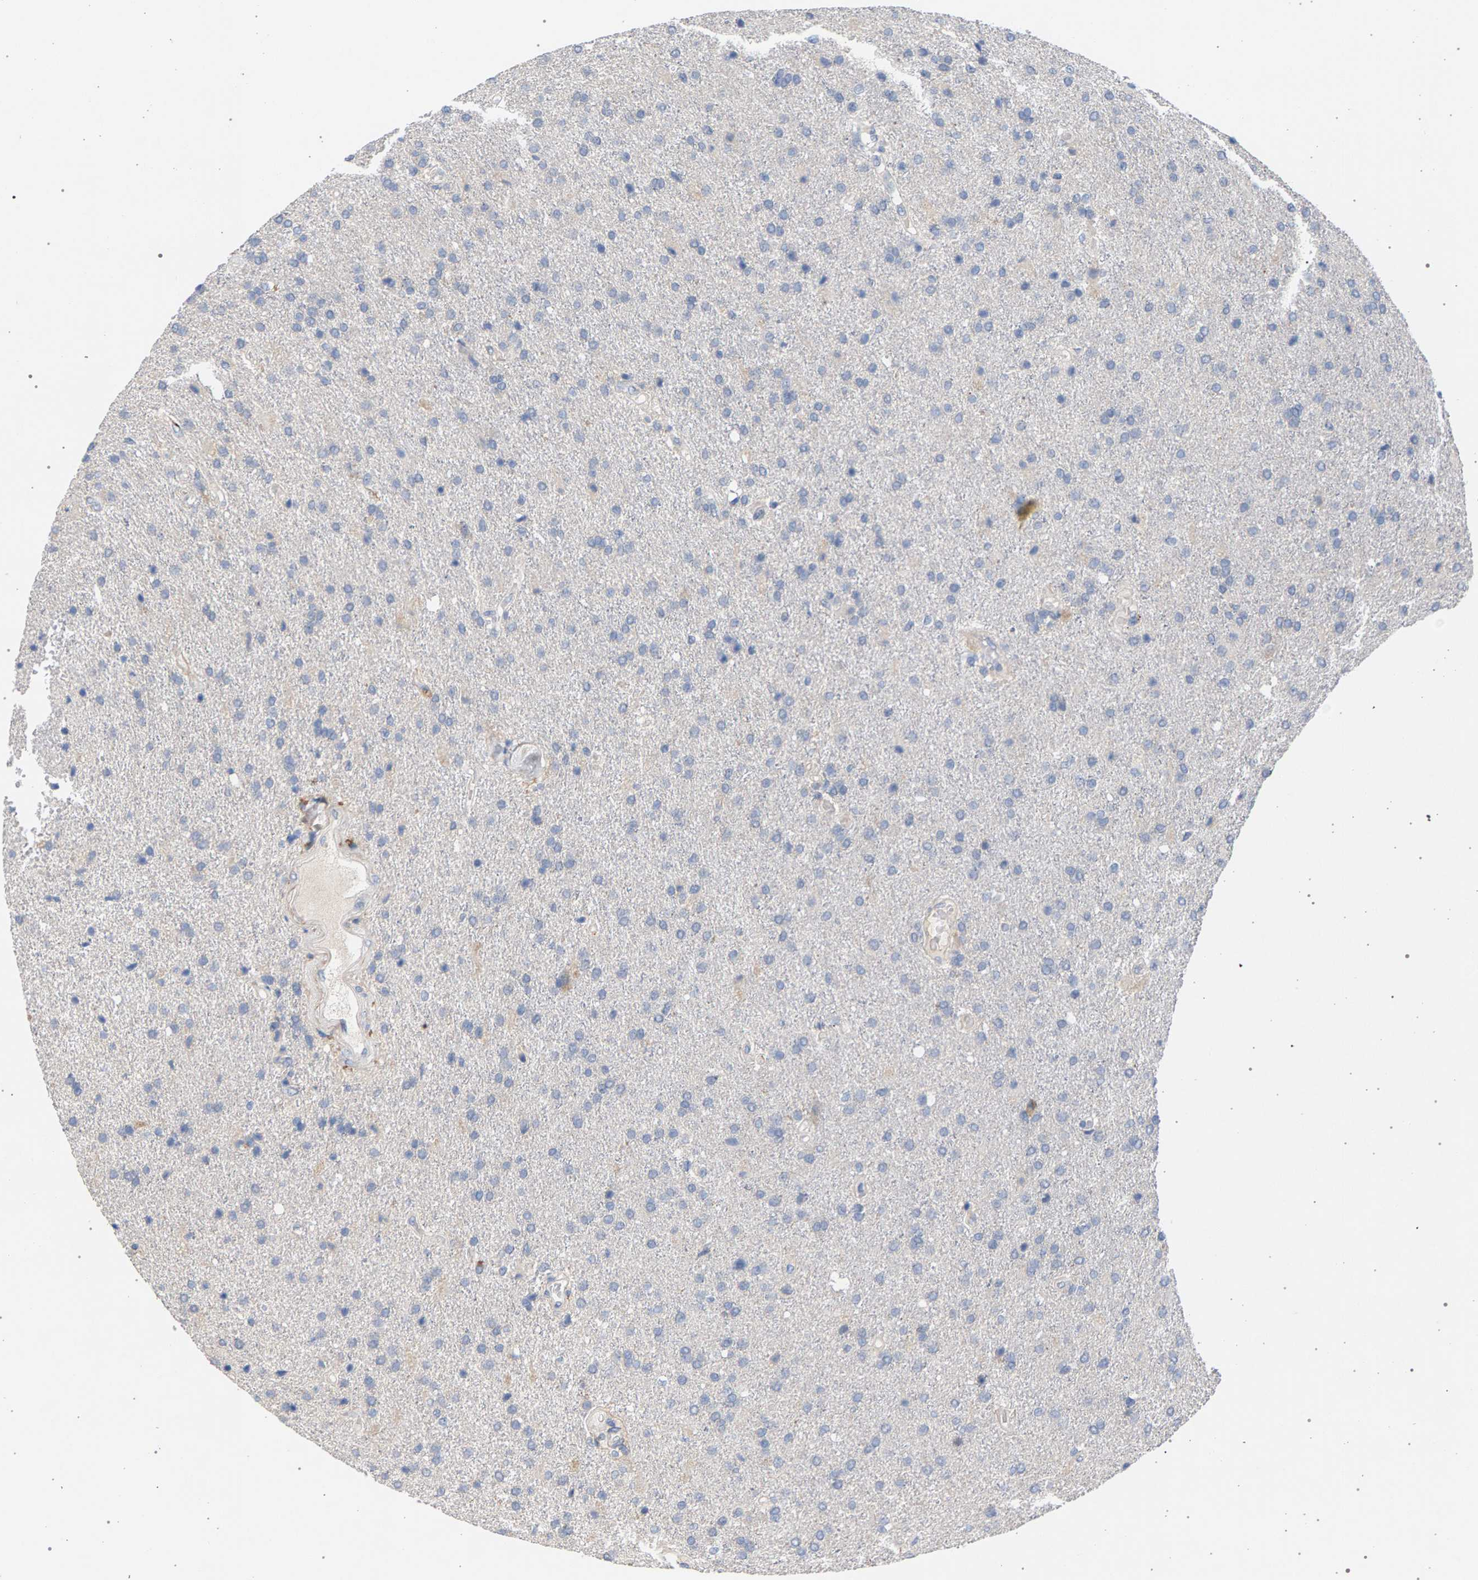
{"staining": {"intensity": "negative", "quantity": "none", "location": "none"}, "tissue": "glioma", "cell_type": "Tumor cells", "image_type": "cancer", "snomed": [{"axis": "morphology", "description": "Glioma, malignant, High grade"}, {"axis": "topography", "description": "Brain"}], "caption": "An immunohistochemistry image of glioma is shown. There is no staining in tumor cells of glioma. (Stains: DAB (3,3'-diaminobenzidine) immunohistochemistry with hematoxylin counter stain, Microscopy: brightfield microscopy at high magnification).", "gene": "MAMDC2", "patient": {"sex": "male", "age": 72}}